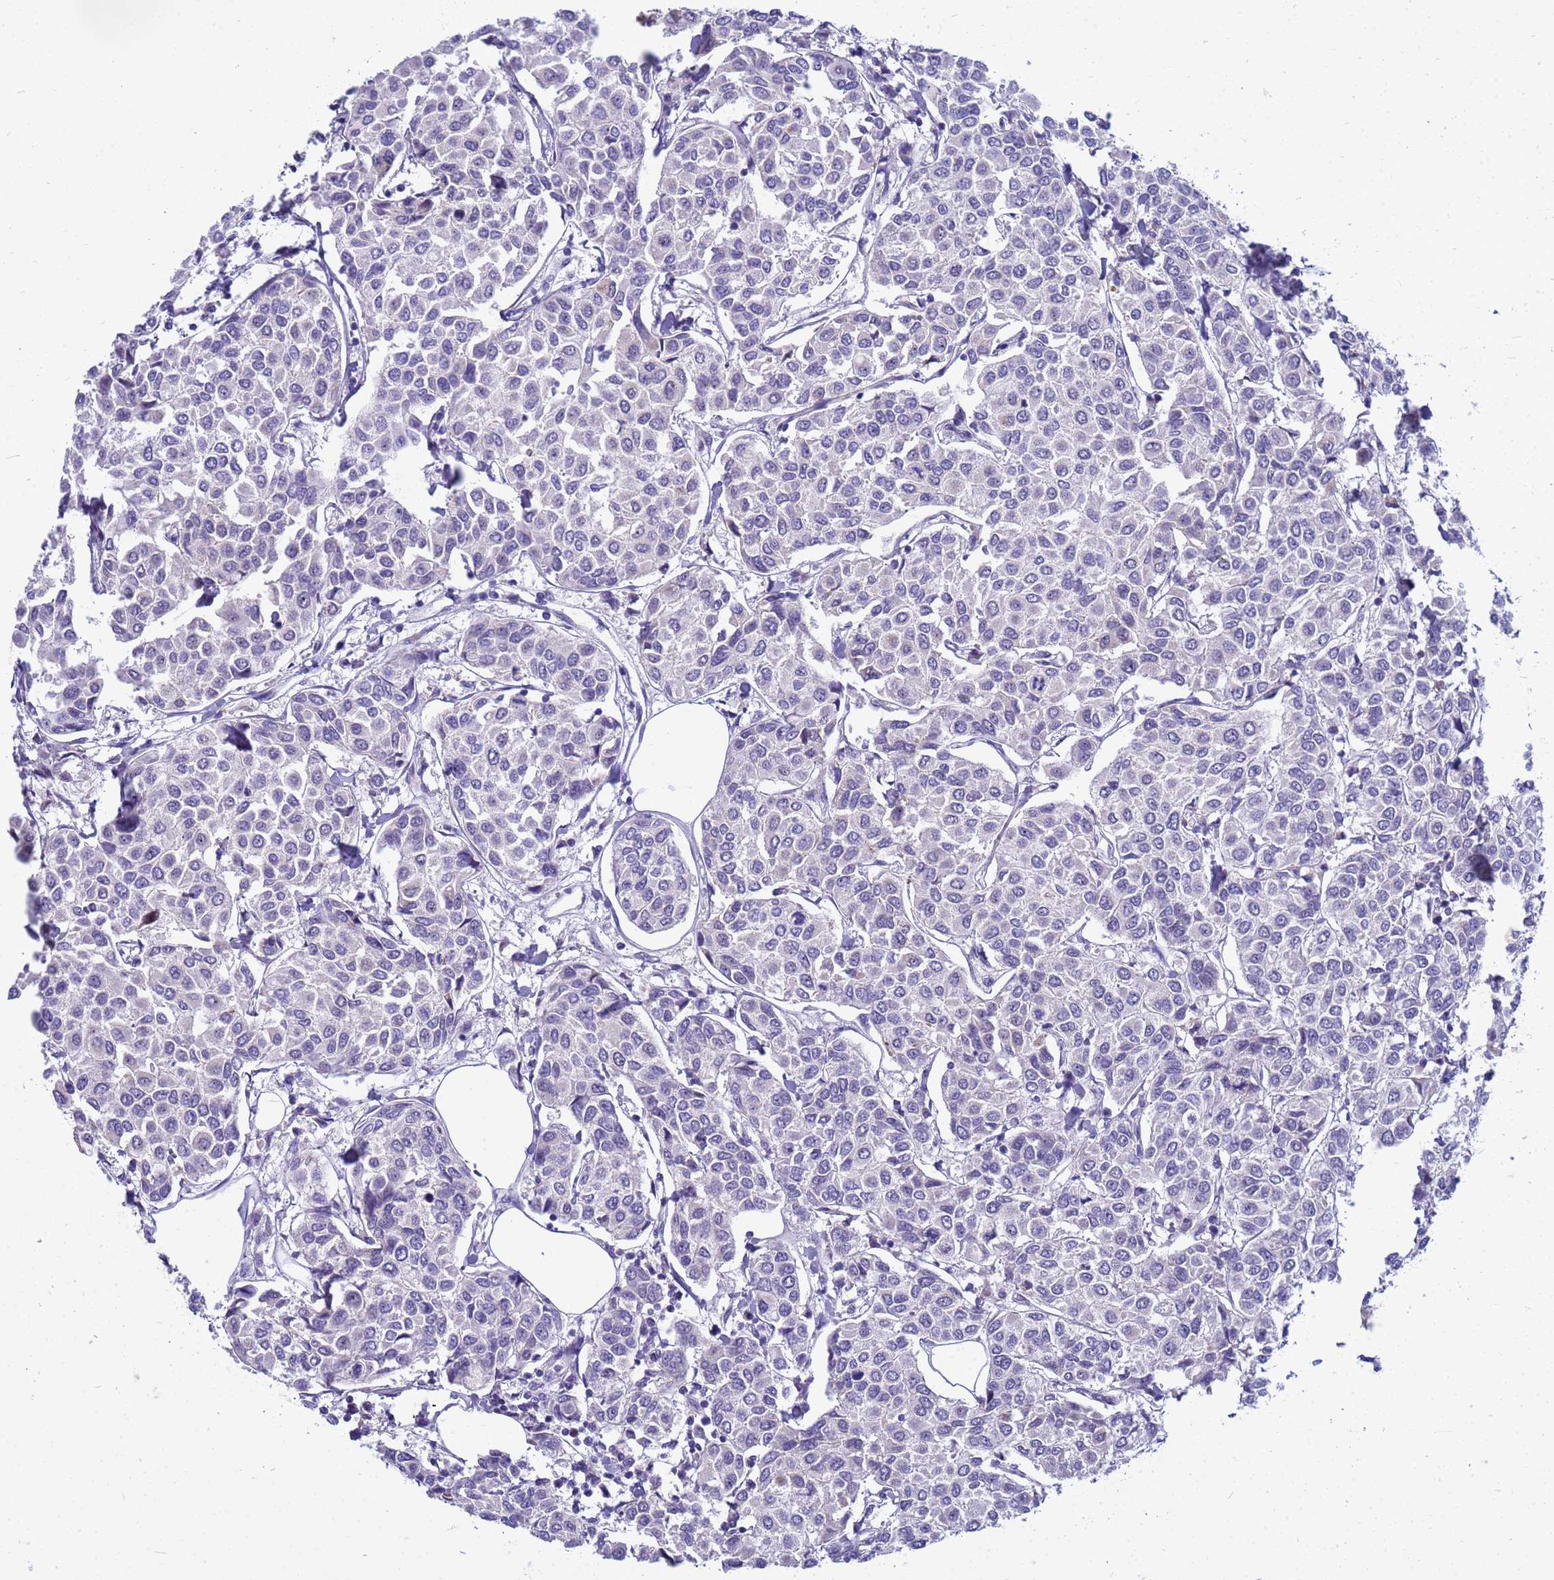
{"staining": {"intensity": "negative", "quantity": "none", "location": "none"}, "tissue": "breast cancer", "cell_type": "Tumor cells", "image_type": "cancer", "snomed": [{"axis": "morphology", "description": "Duct carcinoma"}, {"axis": "topography", "description": "Breast"}], "caption": "Invasive ductal carcinoma (breast) was stained to show a protein in brown. There is no significant staining in tumor cells.", "gene": "LRATD1", "patient": {"sex": "female", "age": 55}}